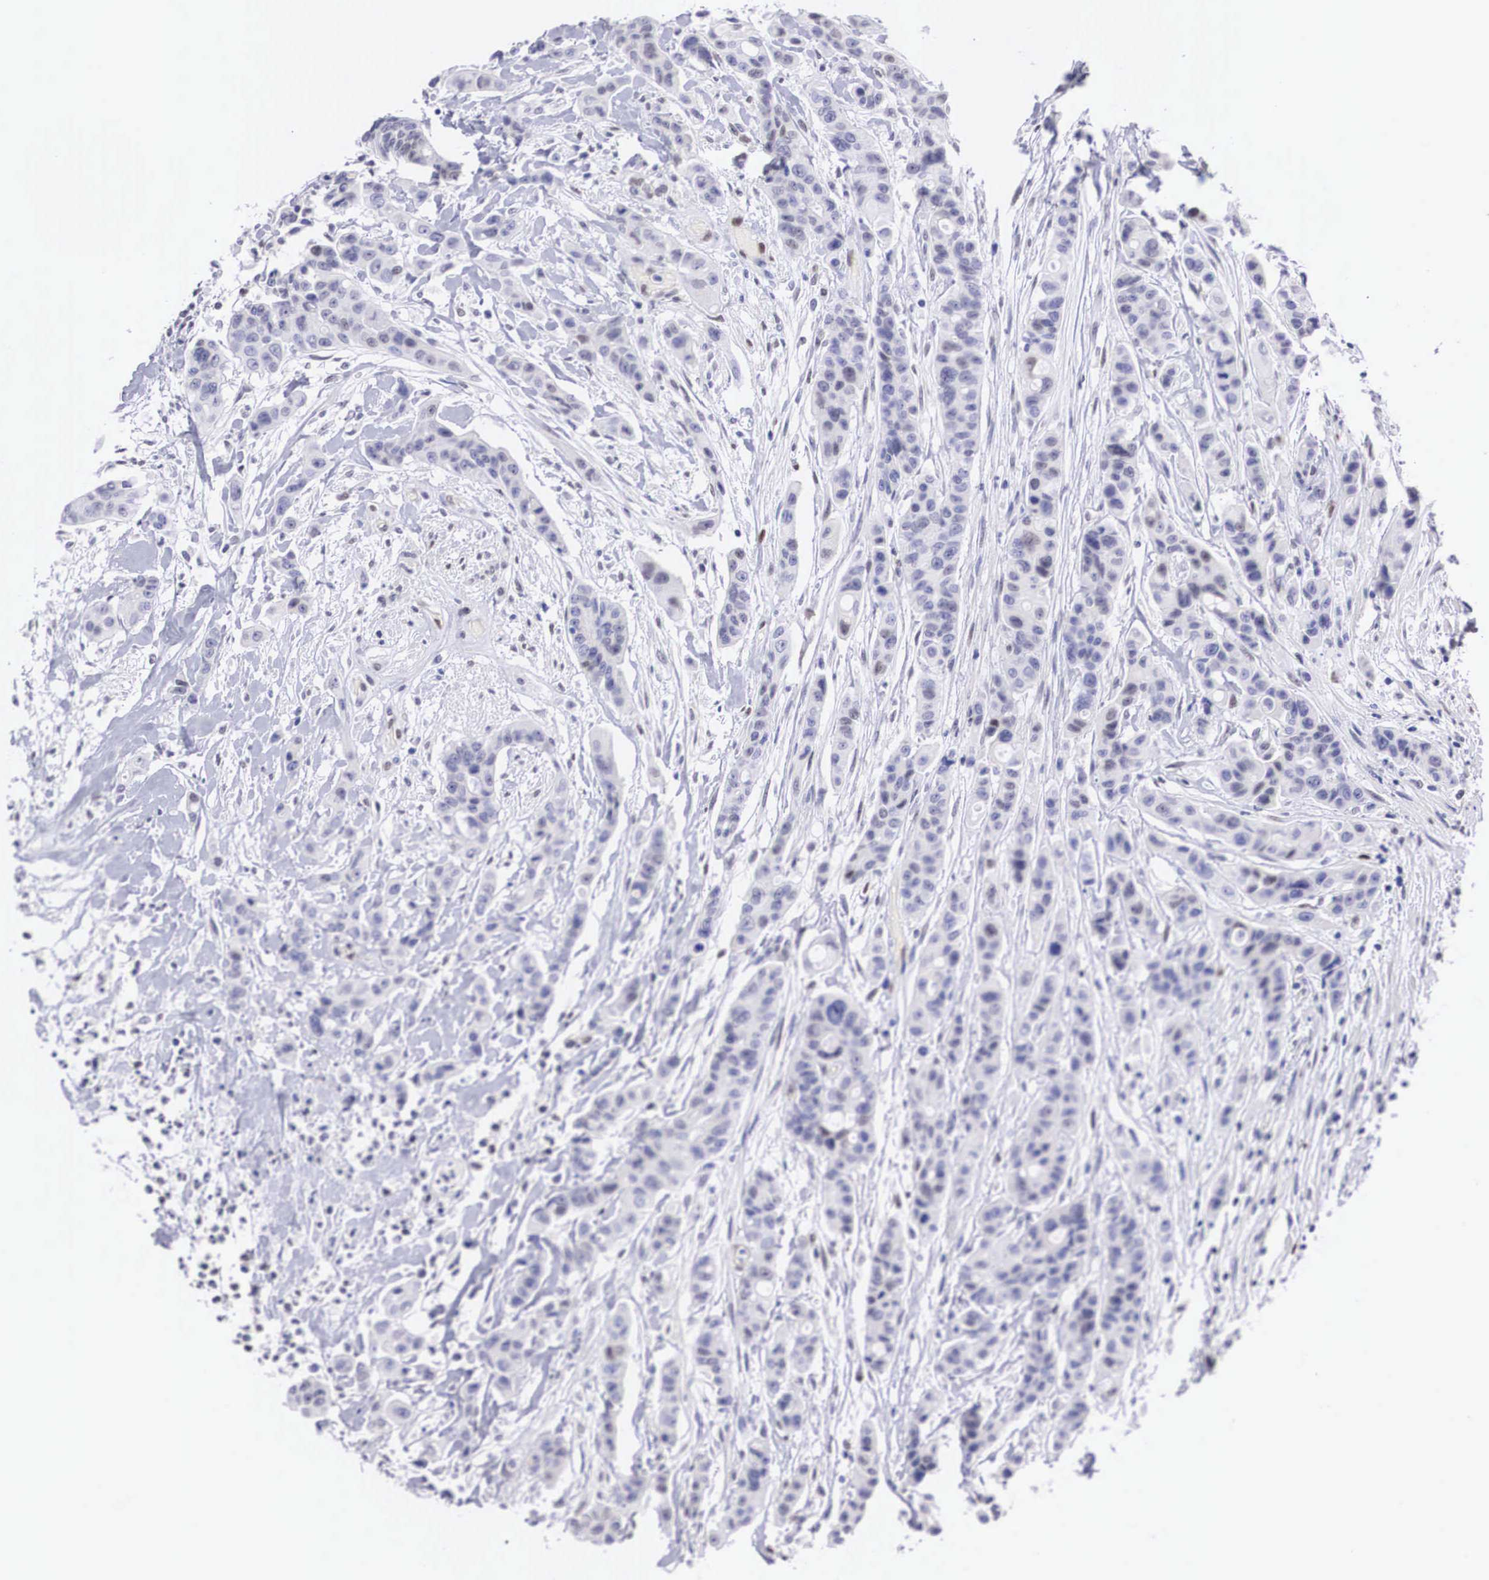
{"staining": {"intensity": "negative", "quantity": "none", "location": "none"}, "tissue": "colorectal cancer", "cell_type": "Tumor cells", "image_type": "cancer", "snomed": [{"axis": "morphology", "description": "Adenocarcinoma, NOS"}, {"axis": "topography", "description": "Colon"}], "caption": "Tumor cells are negative for protein expression in human colorectal cancer.", "gene": "HMGN5", "patient": {"sex": "female", "age": 70}}